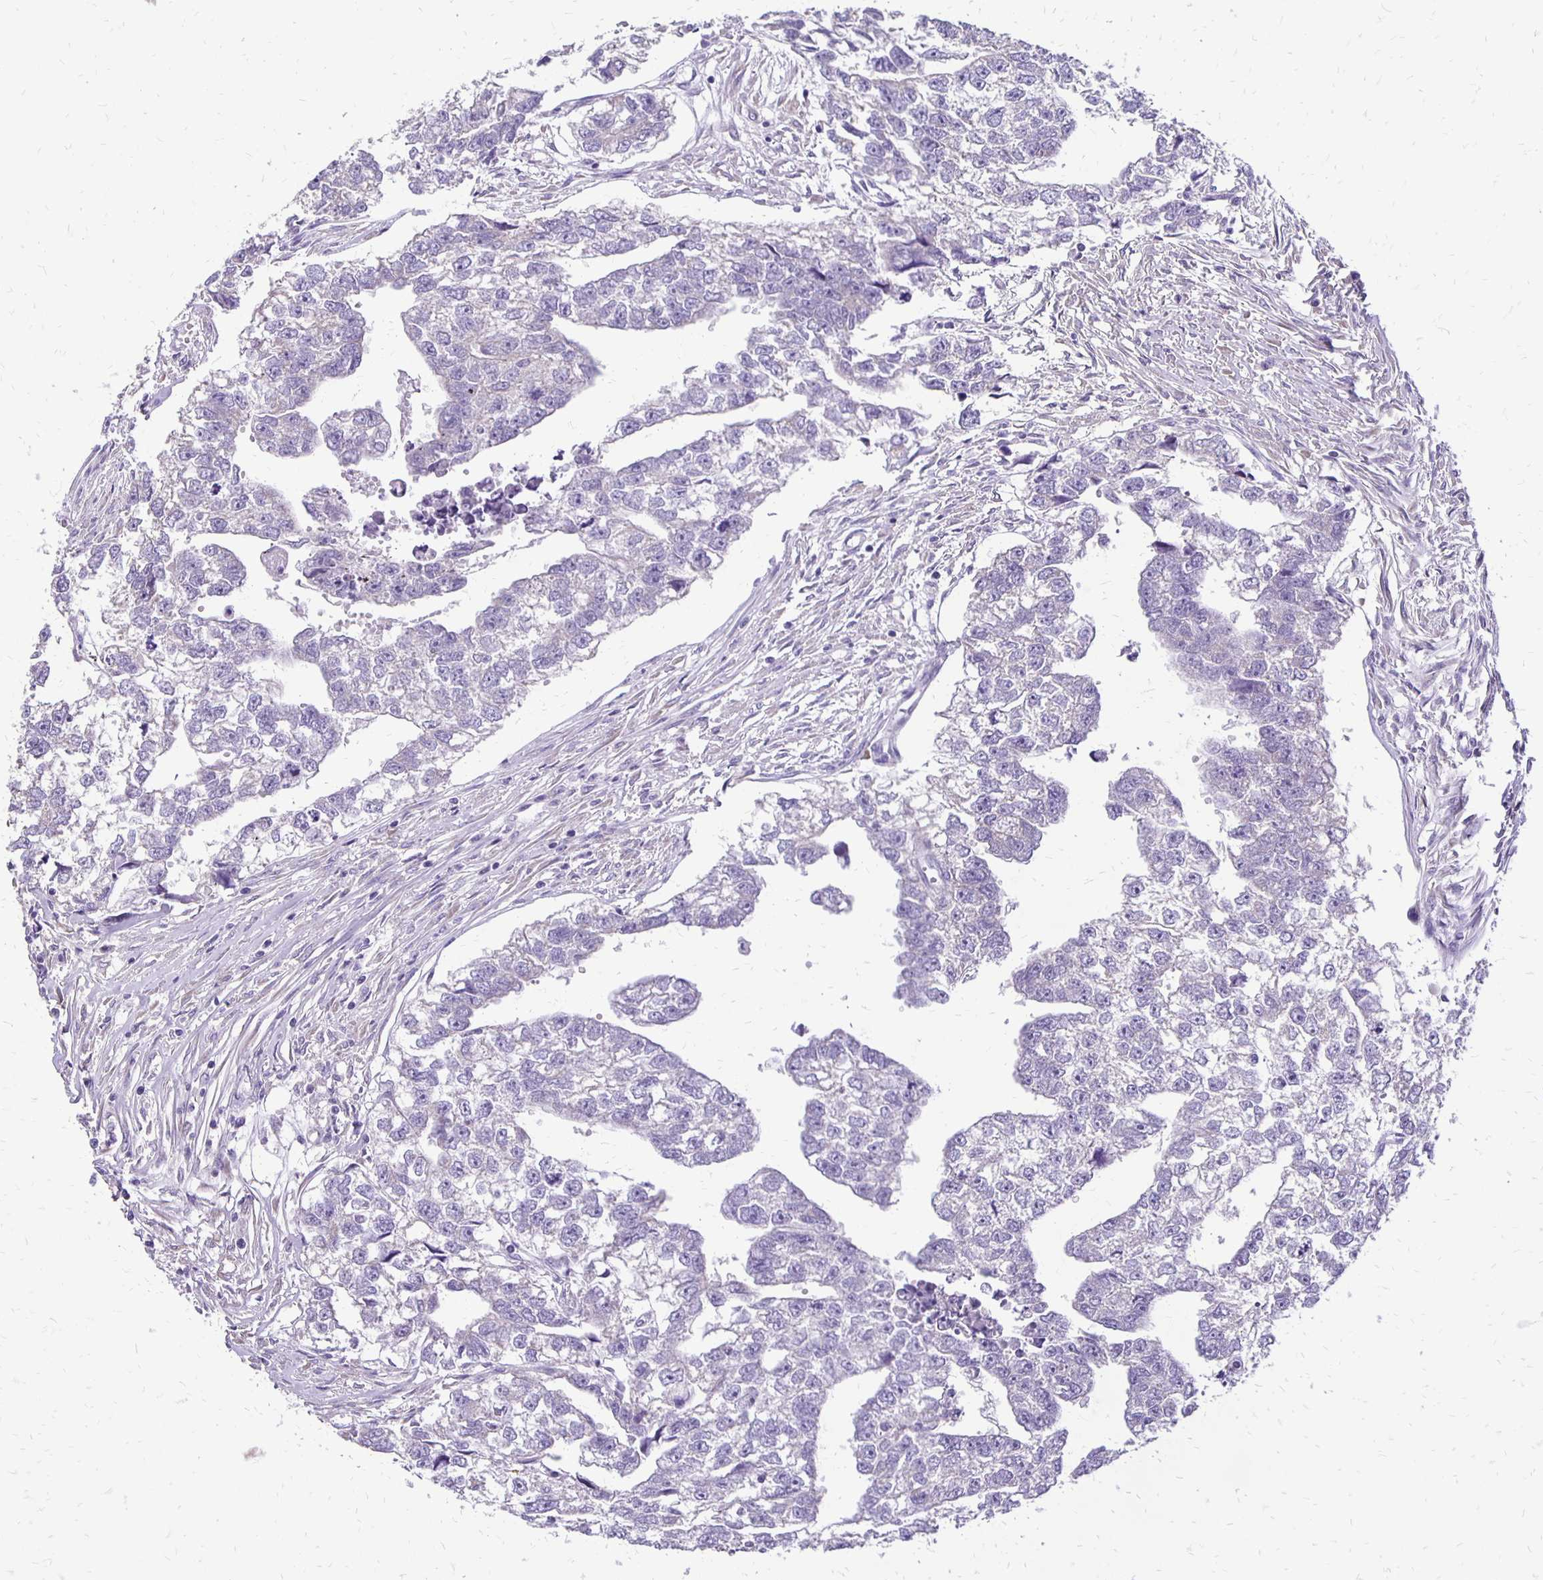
{"staining": {"intensity": "negative", "quantity": "none", "location": "none"}, "tissue": "testis cancer", "cell_type": "Tumor cells", "image_type": "cancer", "snomed": [{"axis": "morphology", "description": "Carcinoma, Embryonal, NOS"}, {"axis": "morphology", "description": "Teratoma, malignant, NOS"}, {"axis": "topography", "description": "Testis"}], "caption": "Immunohistochemical staining of human testis embryonal carcinoma exhibits no significant staining in tumor cells.", "gene": "ANKRD45", "patient": {"sex": "male", "age": 44}}